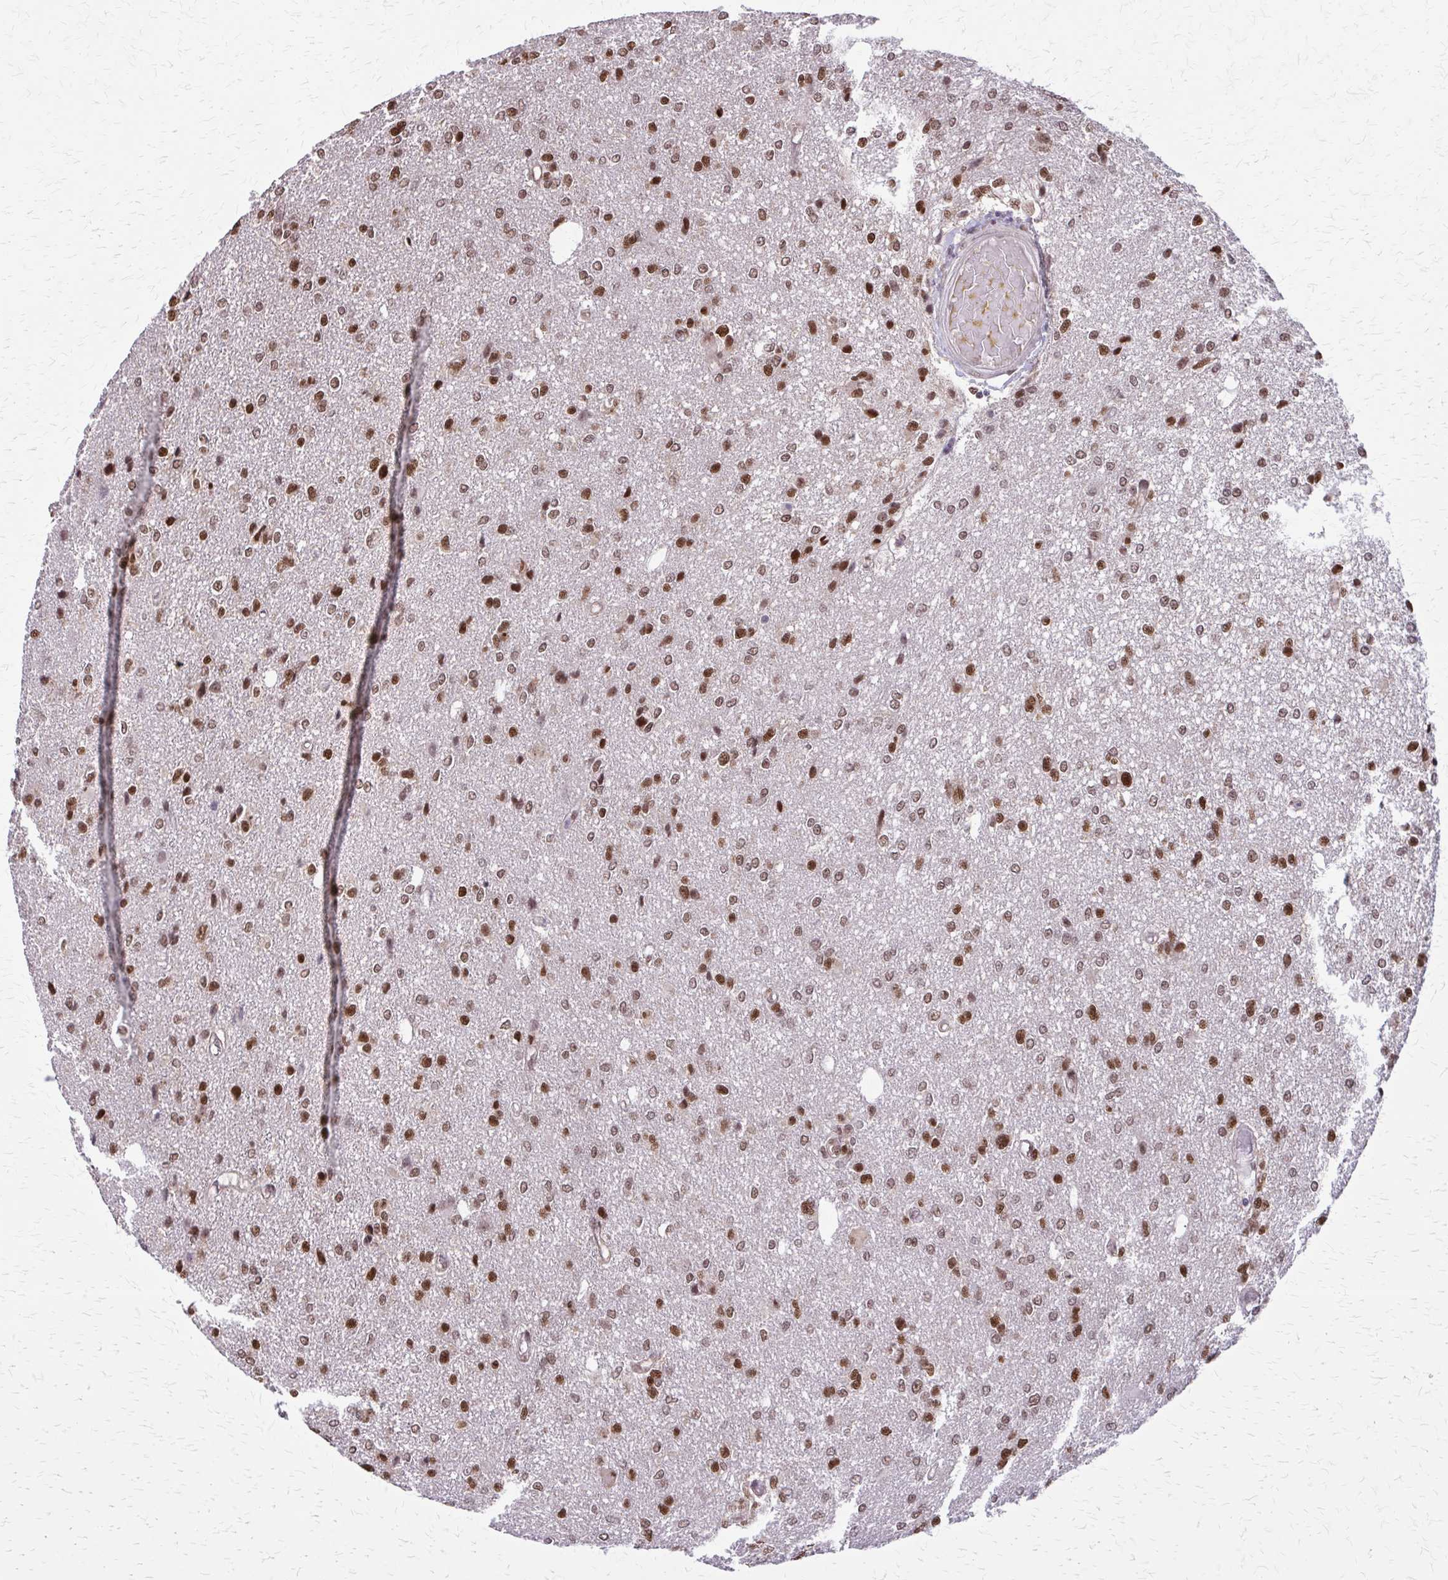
{"staining": {"intensity": "moderate", "quantity": ">75%", "location": "nuclear"}, "tissue": "glioma", "cell_type": "Tumor cells", "image_type": "cancer", "snomed": [{"axis": "morphology", "description": "Glioma, malignant, Low grade"}, {"axis": "topography", "description": "Brain"}], "caption": "High-magnification brightfield microscopy of glioma stained with DAB (3,3'-diaminobenzidine) (brown) and counterstained with hematoxylin (blue). tumor cells exhibit moderate nuclear staining is present in approximately>75% of cells. (DAB IHC with brightfield microscopy, high magnification).", "gene": "TTF1", "patient": {"sex": "male", "age": 26}}